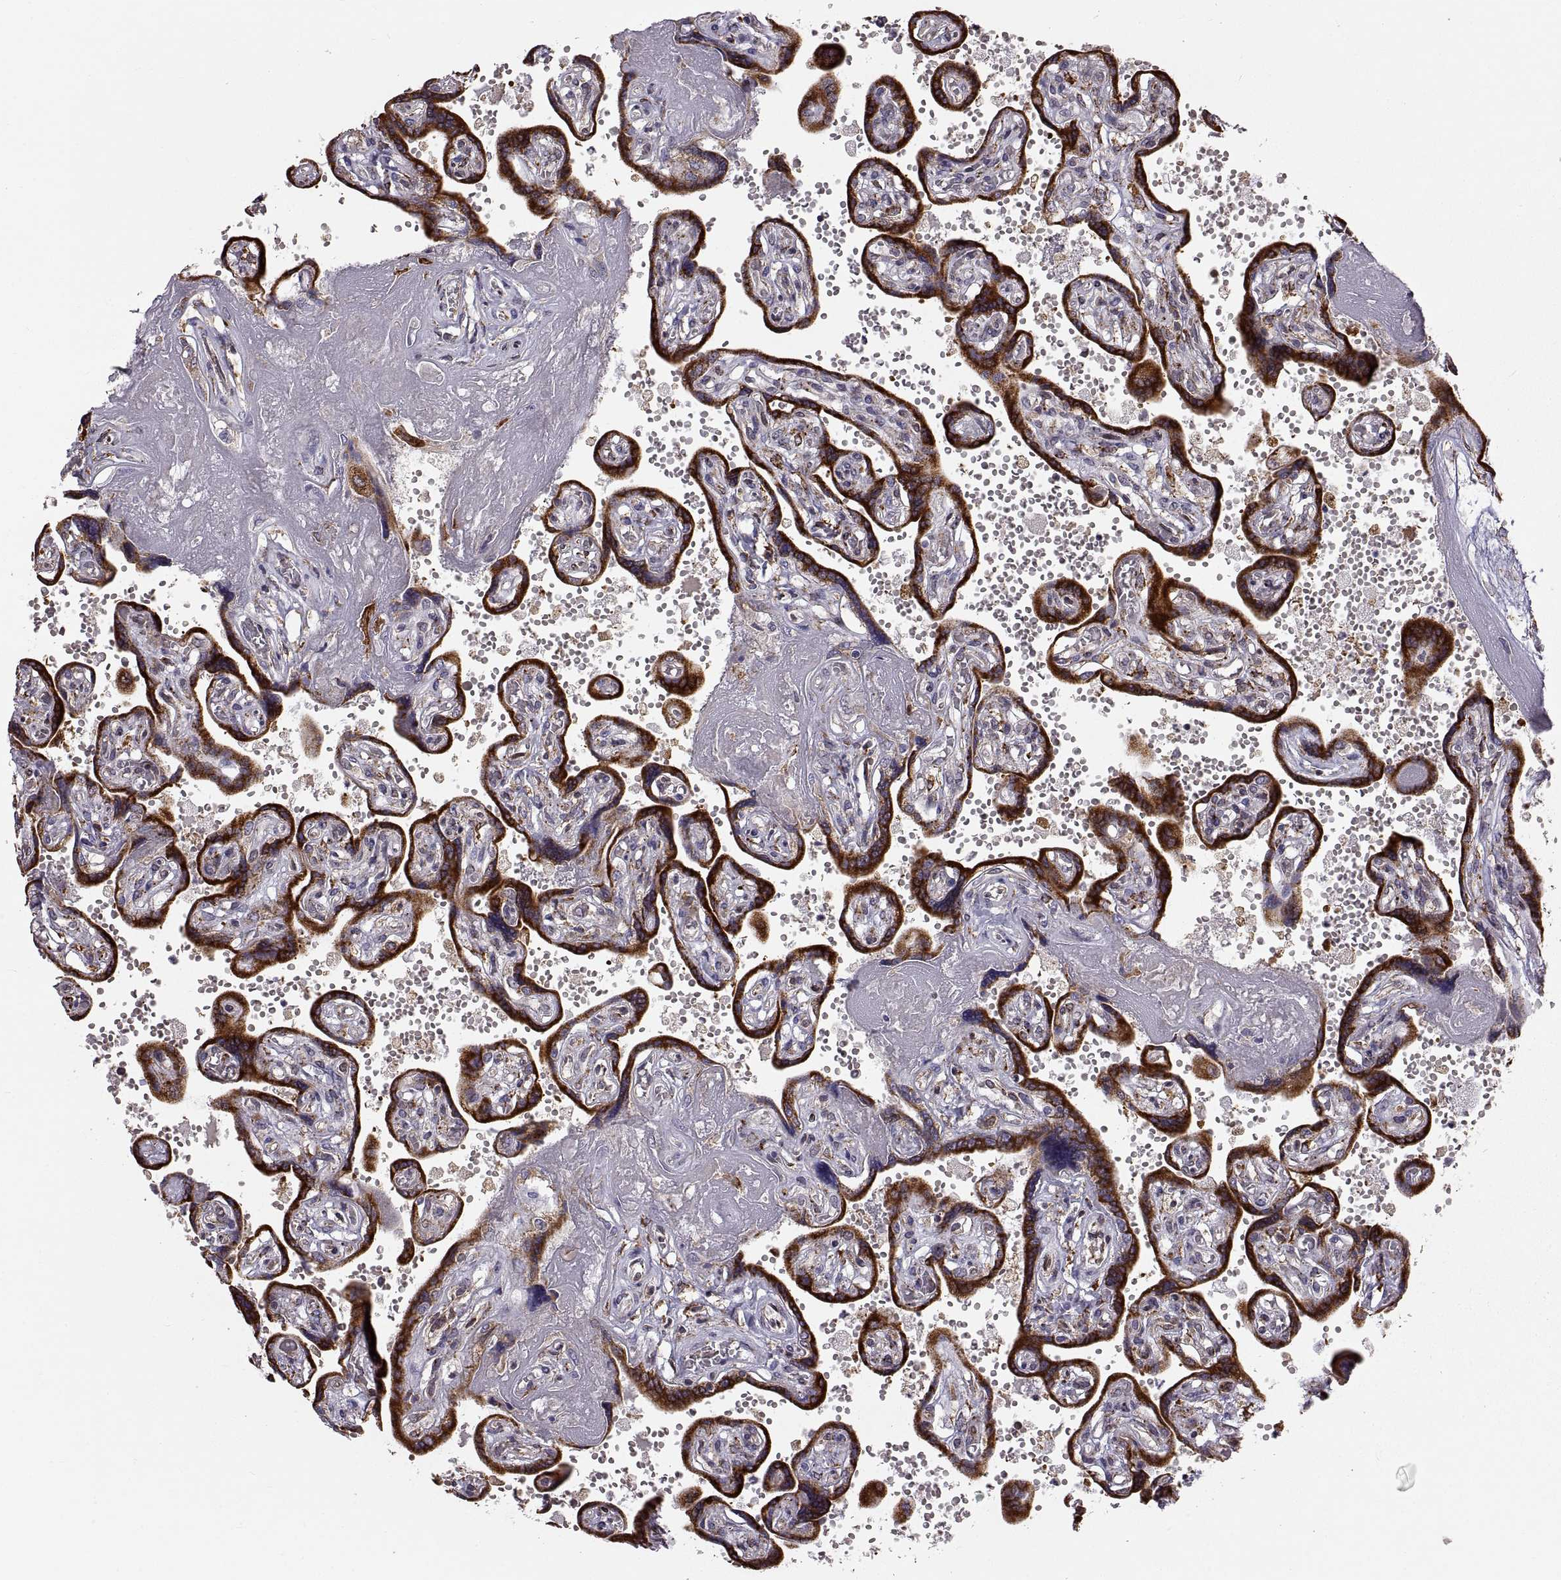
{"staining": {"intensity": "moderate", "quantity": ">75%", "location": "cytoplasmic/membranous"}, "tissue": "placenta", "cell_type": "Decidual cells", "image_type": "normal", "snomed": [{"axis": "morphology", "description": "Normal tissue, NOS"}, {"axis": "topography", "description": "Placenta"}], "caption": "IHC image of unremarkable placenta stained for a protein (brown), which exhibits medium levels of moderate cytoplasmic/membranous expression in approximately >75% of decidual cells.", "gene": "PLEKHB2", "patient": {"sex": "female", "age": 32}}